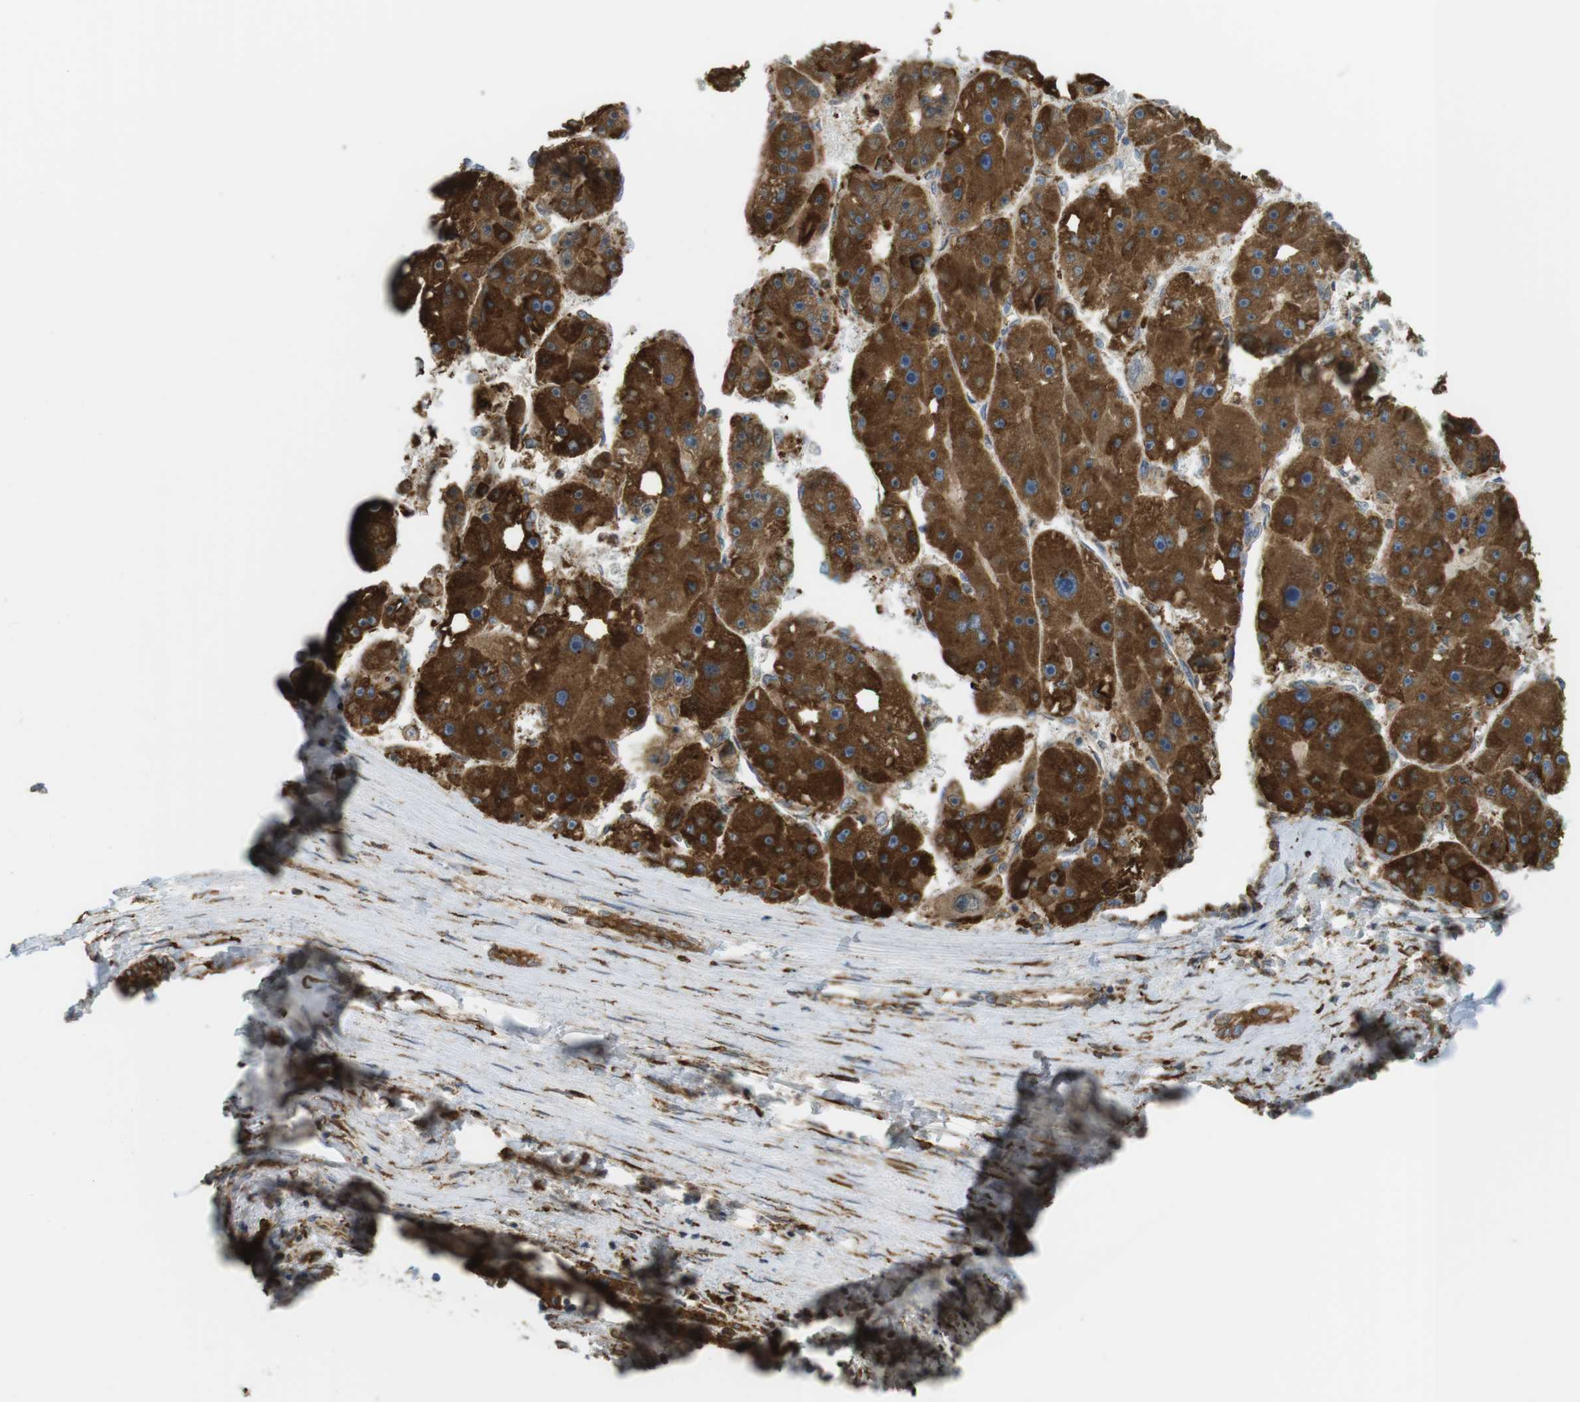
{"staining": {"intensity": "strong", "quantity": ">75%", "location": "cytoplasmic/membranous"}, "tissue": "liver cancer", "cell_type": "Tumor cells", "image_type": "cancer", "snomed": [{"axis": "morphology", "description": "Carcinoma, Hepatocellular, NOS"}, {"axis": "topography", "description": "Liver"}], "caption": "Immunohistochemistry photomicrograph of hepatocellular carcinoma (liver) stained for a protein (brown), which demonstrates high levels of strong cytoplasmic/membranous positivity in approximately >75% of tumor cells.", "gene": "MBOAT2", "patient": {"sex": "female", "age": 61}}